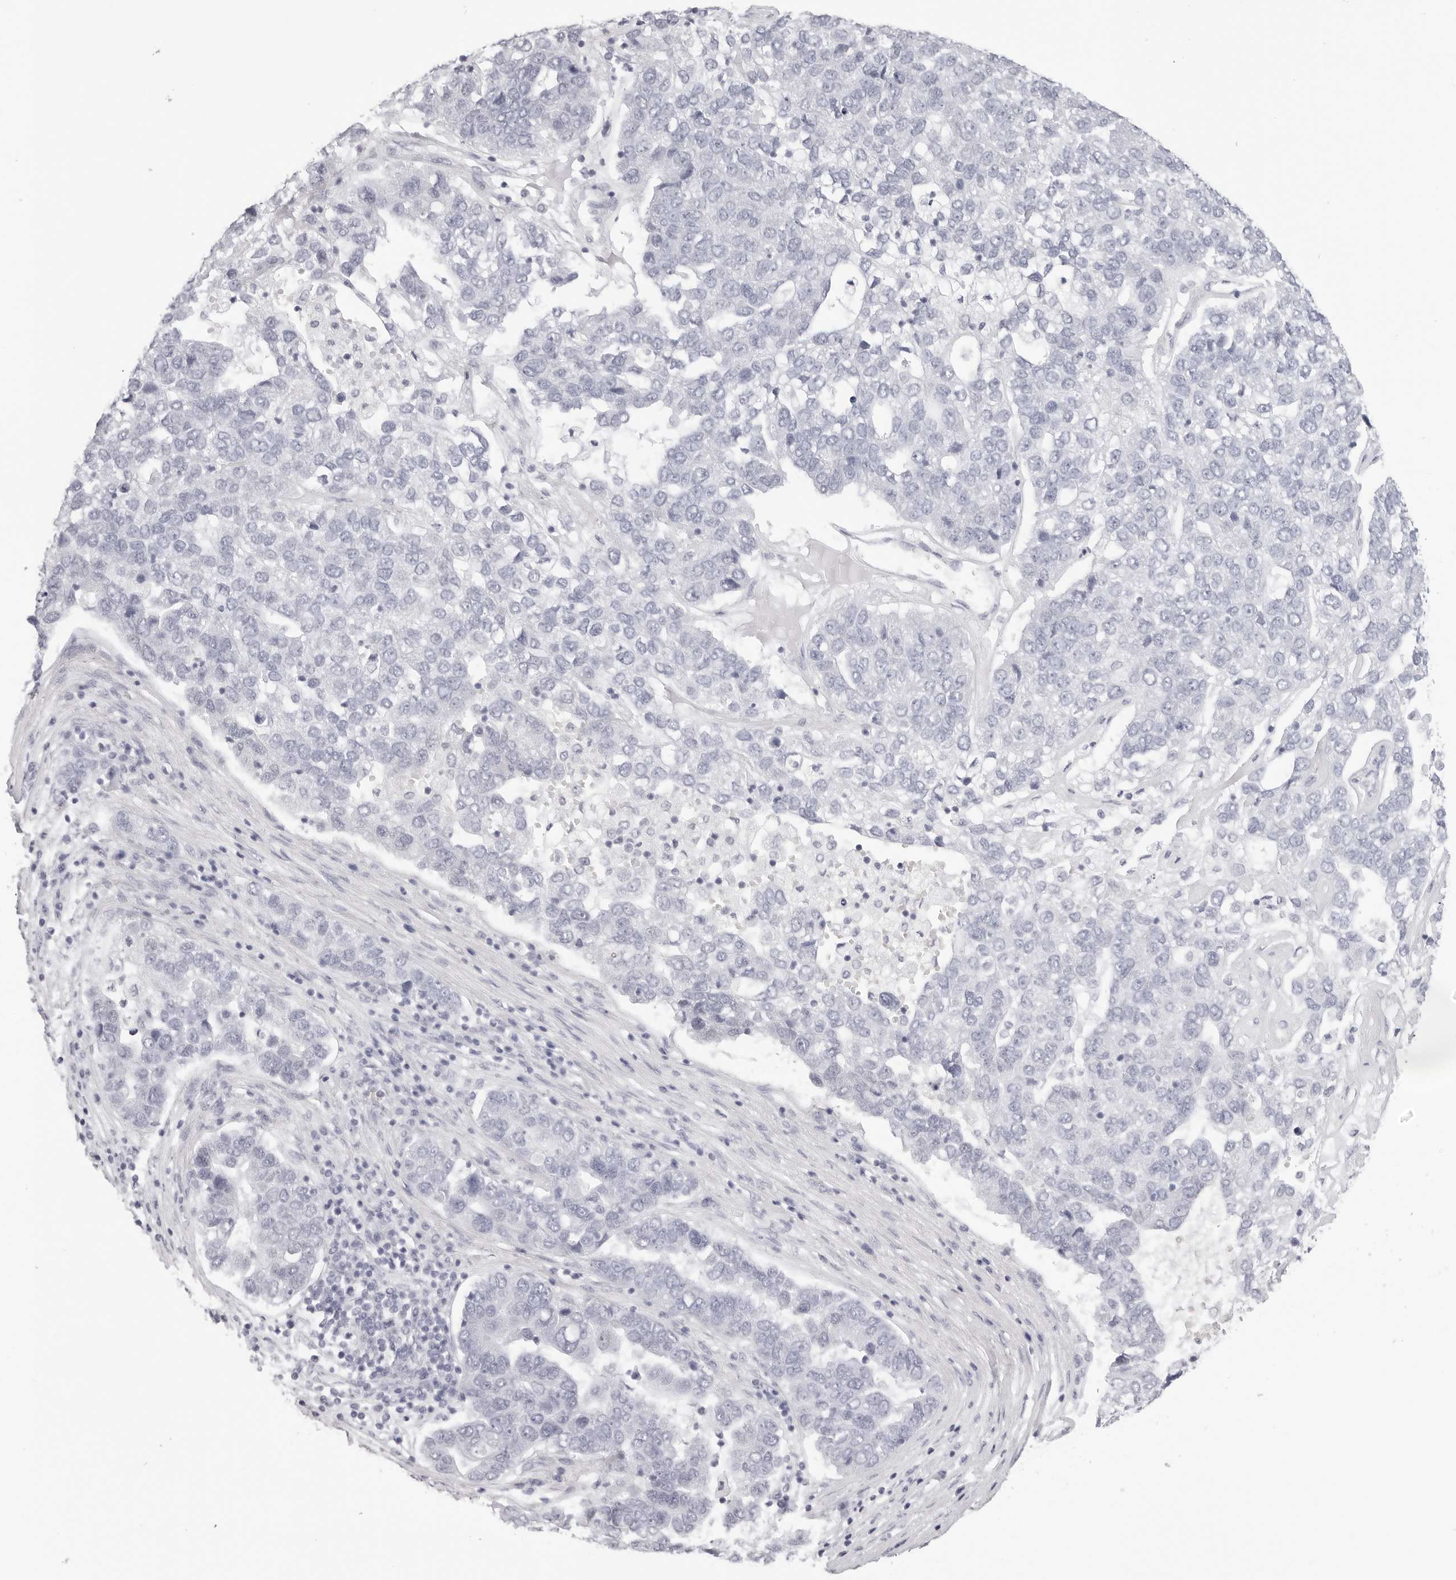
{"staining": {"intensity": "negative", "quantity": "none", "location": "none"}, "tissue": "pancreatic cancer", "cell_type": "Tumor cells", "image_type": "cancer", "snomed": [{"axis": "morphology", "description": "Adenocarcinoma, NOS"}, {"axis": "topography", "description": "Pancreas"}], "caption": "Immunohistochemical staining of human pancreatic adenocarcinoma demonstrates no significant positivity in tumor cells.", "gene": "CST5", "patient": {"sex": "female", "age": 61}}